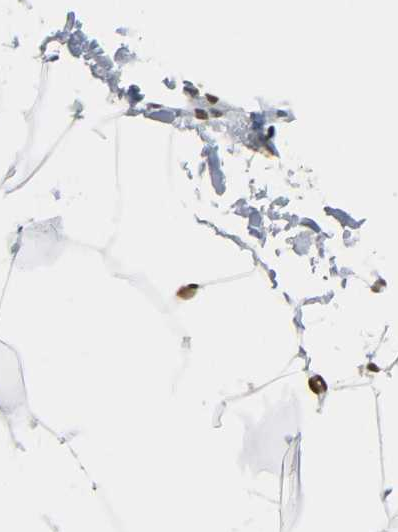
{"staining": {"intensity": "strong", "quantity": ">75%", "location": "nuclear"}, "tissue": "adipose tissue", "cell_type": "Adipocytes", "image_type": "normal", "snomed": [{"axis": "morphology", "description": "Normal tissue, NOS"}, {"axis": "morphology", "description": "Duct carcinoma"}, {"axis": "topography", "description": "Breast"}, {"axis": "topography", "description": "Adipose tissue"}], "caption": "Brown immunohistochemical staining in normal adipose tissue shows strong nuclear staining in about >75% of adipocytes.", "gene": "CDK7", "patient": {"sex": "female", "age": 37}}